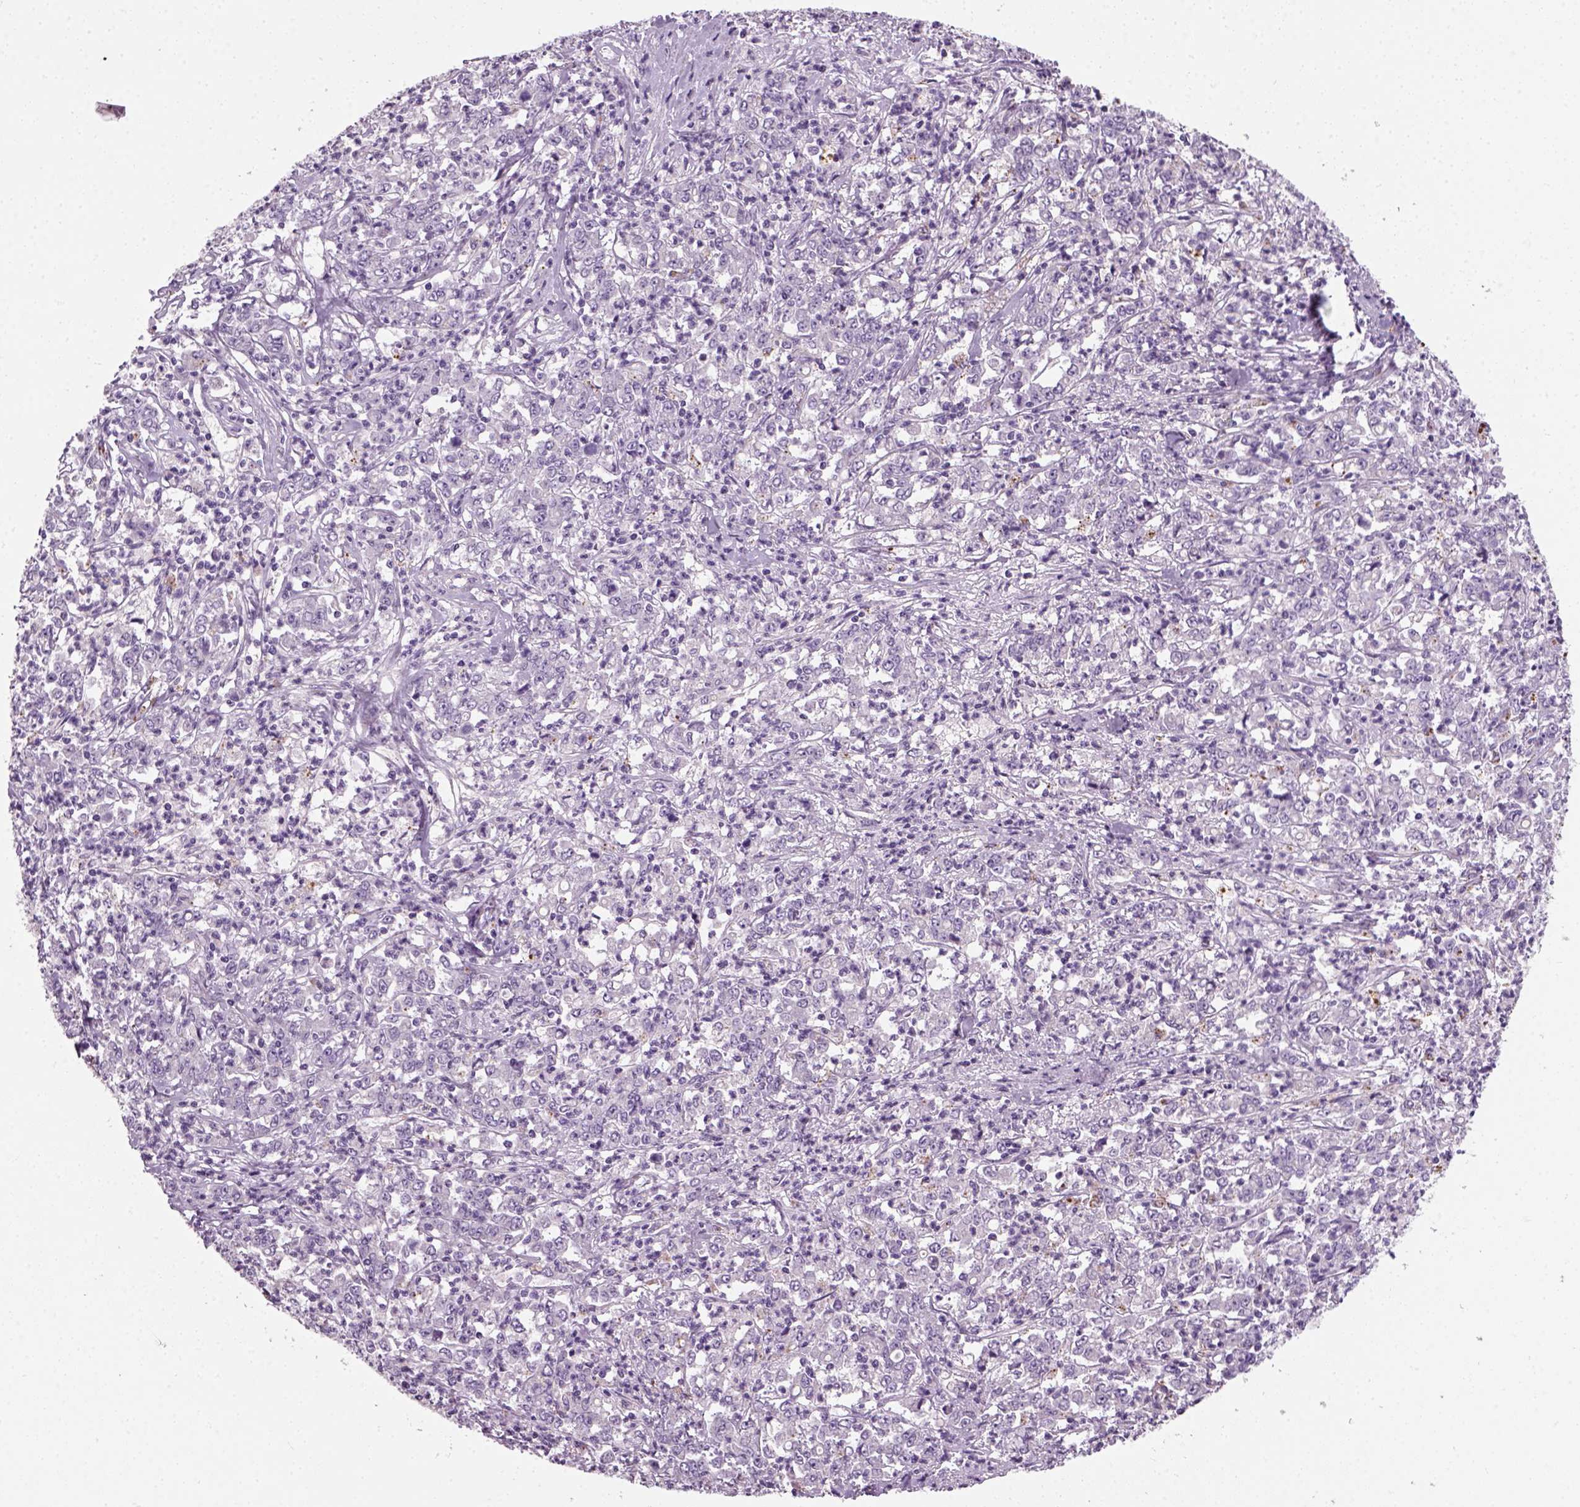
{"staining": {"intensity": "negative", "quantity": "none", "location": "none"}, "tissue": "stomach cancer", "cell_type": "Tumor cells", "image_type": "cancer", "snomed": [{"axis": "morphology", "description": "Adenocarcinoma, NOS"}, {"axis": "topography", "description": "Stomach, lower"}], "caption": "An IHC photomicrograph of stomach cancer (adenocarcinoma) is shown. There is no staining in tumor cells of stomach cancer (adenocarcinoma).", "gene": "ELOVL3", "patient": {"sex": "female", "age": 71}}